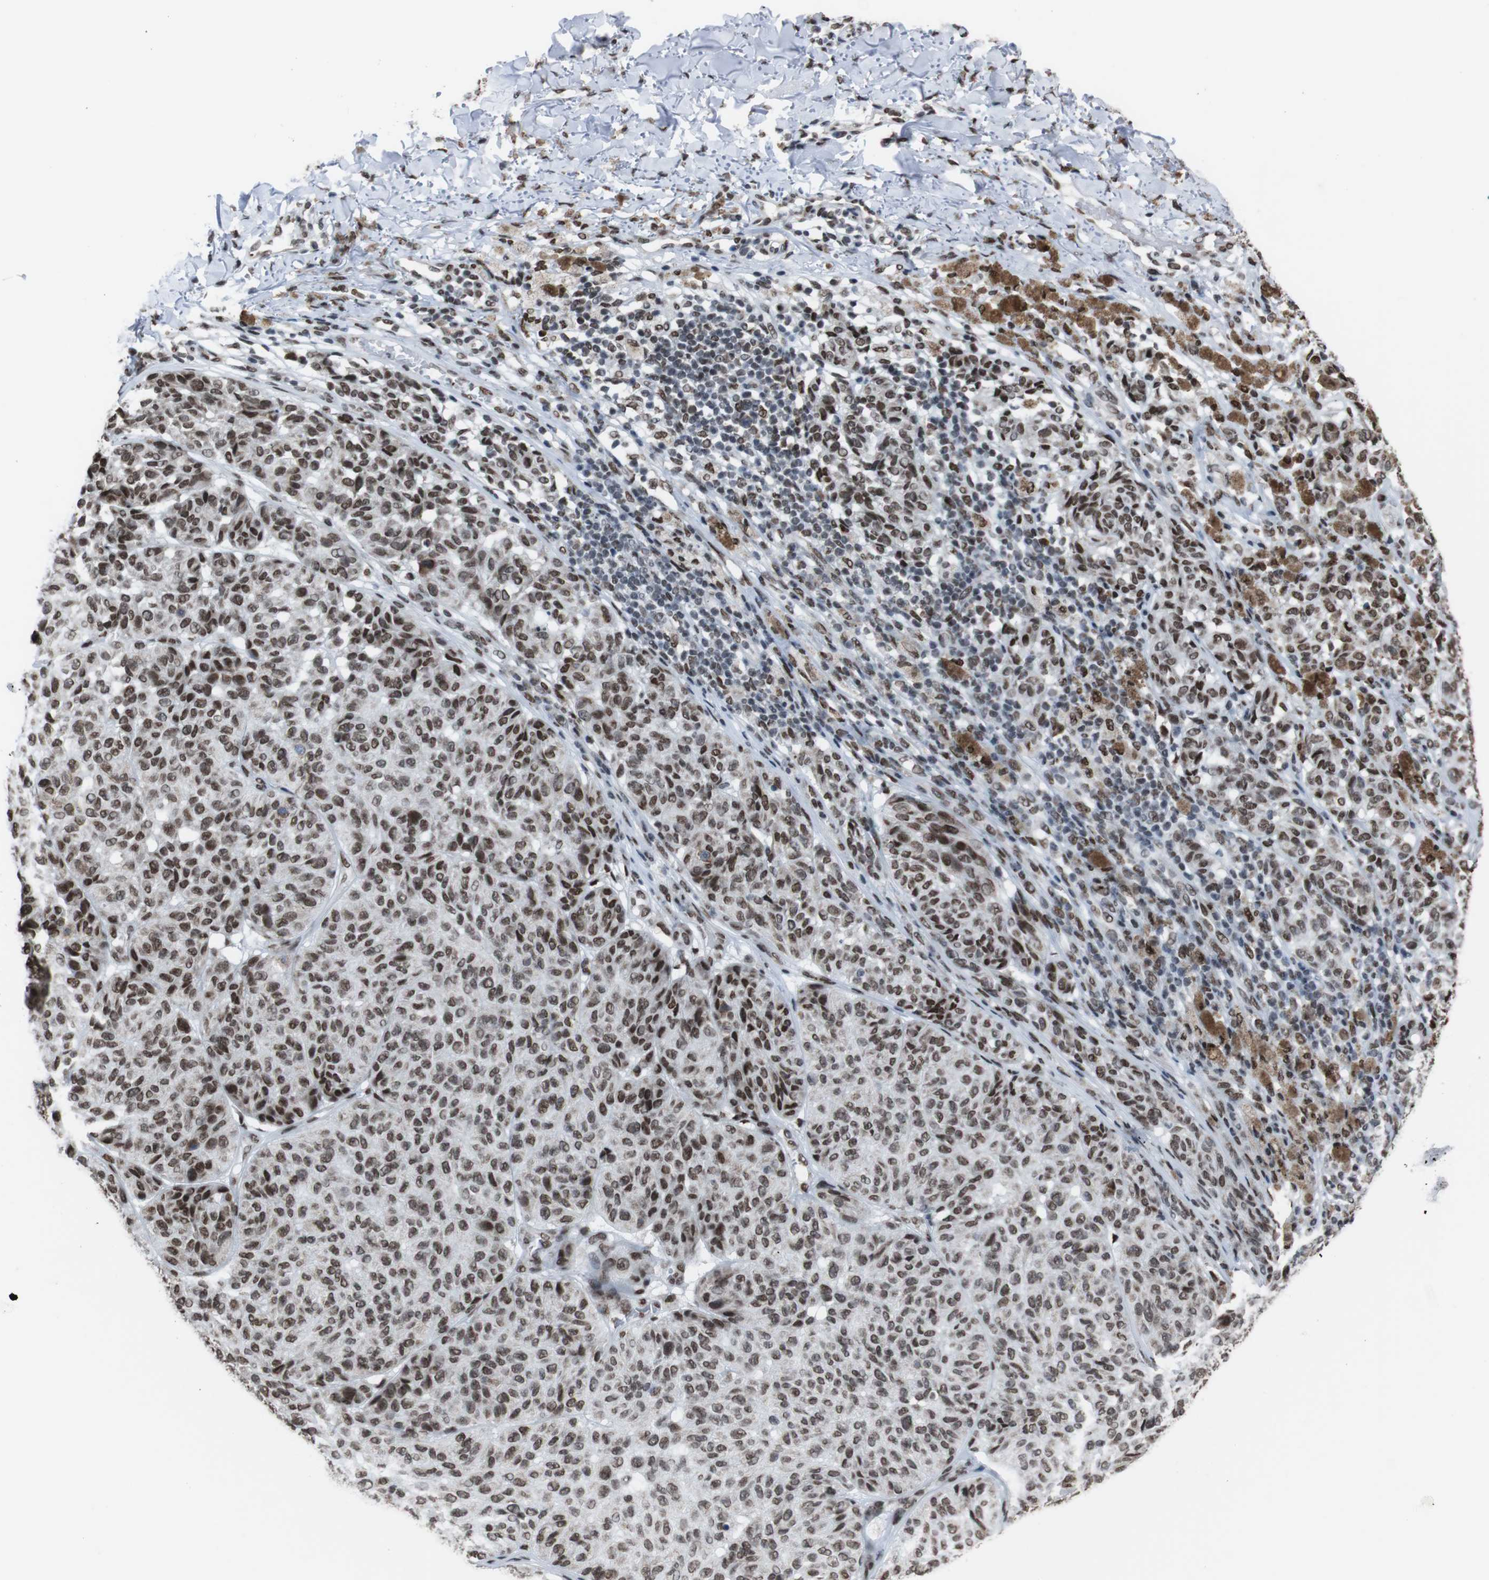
{"staining": {"intensity": "moderate", "quantity": ">75%", "location": "nuclear"}, "tissue": "melanoma", "cell_type": "Tumor cells", "image_type": "cancer", "snomed": [{"axis": "morphology", "description": "Malignant melanoma, NOS"}, {"axis": "topography", "description": "Skin"}], "caption": "Tumor cells reveal medium levels of moderate nuclear expression in about >75% of cells in melanoma. (DAB (3,3'-diaminobenzidine) IHC with brightfield microscopy, high magnification).", "gene": "ROMO1", "patient": {"sex": "female", "age": 46}}